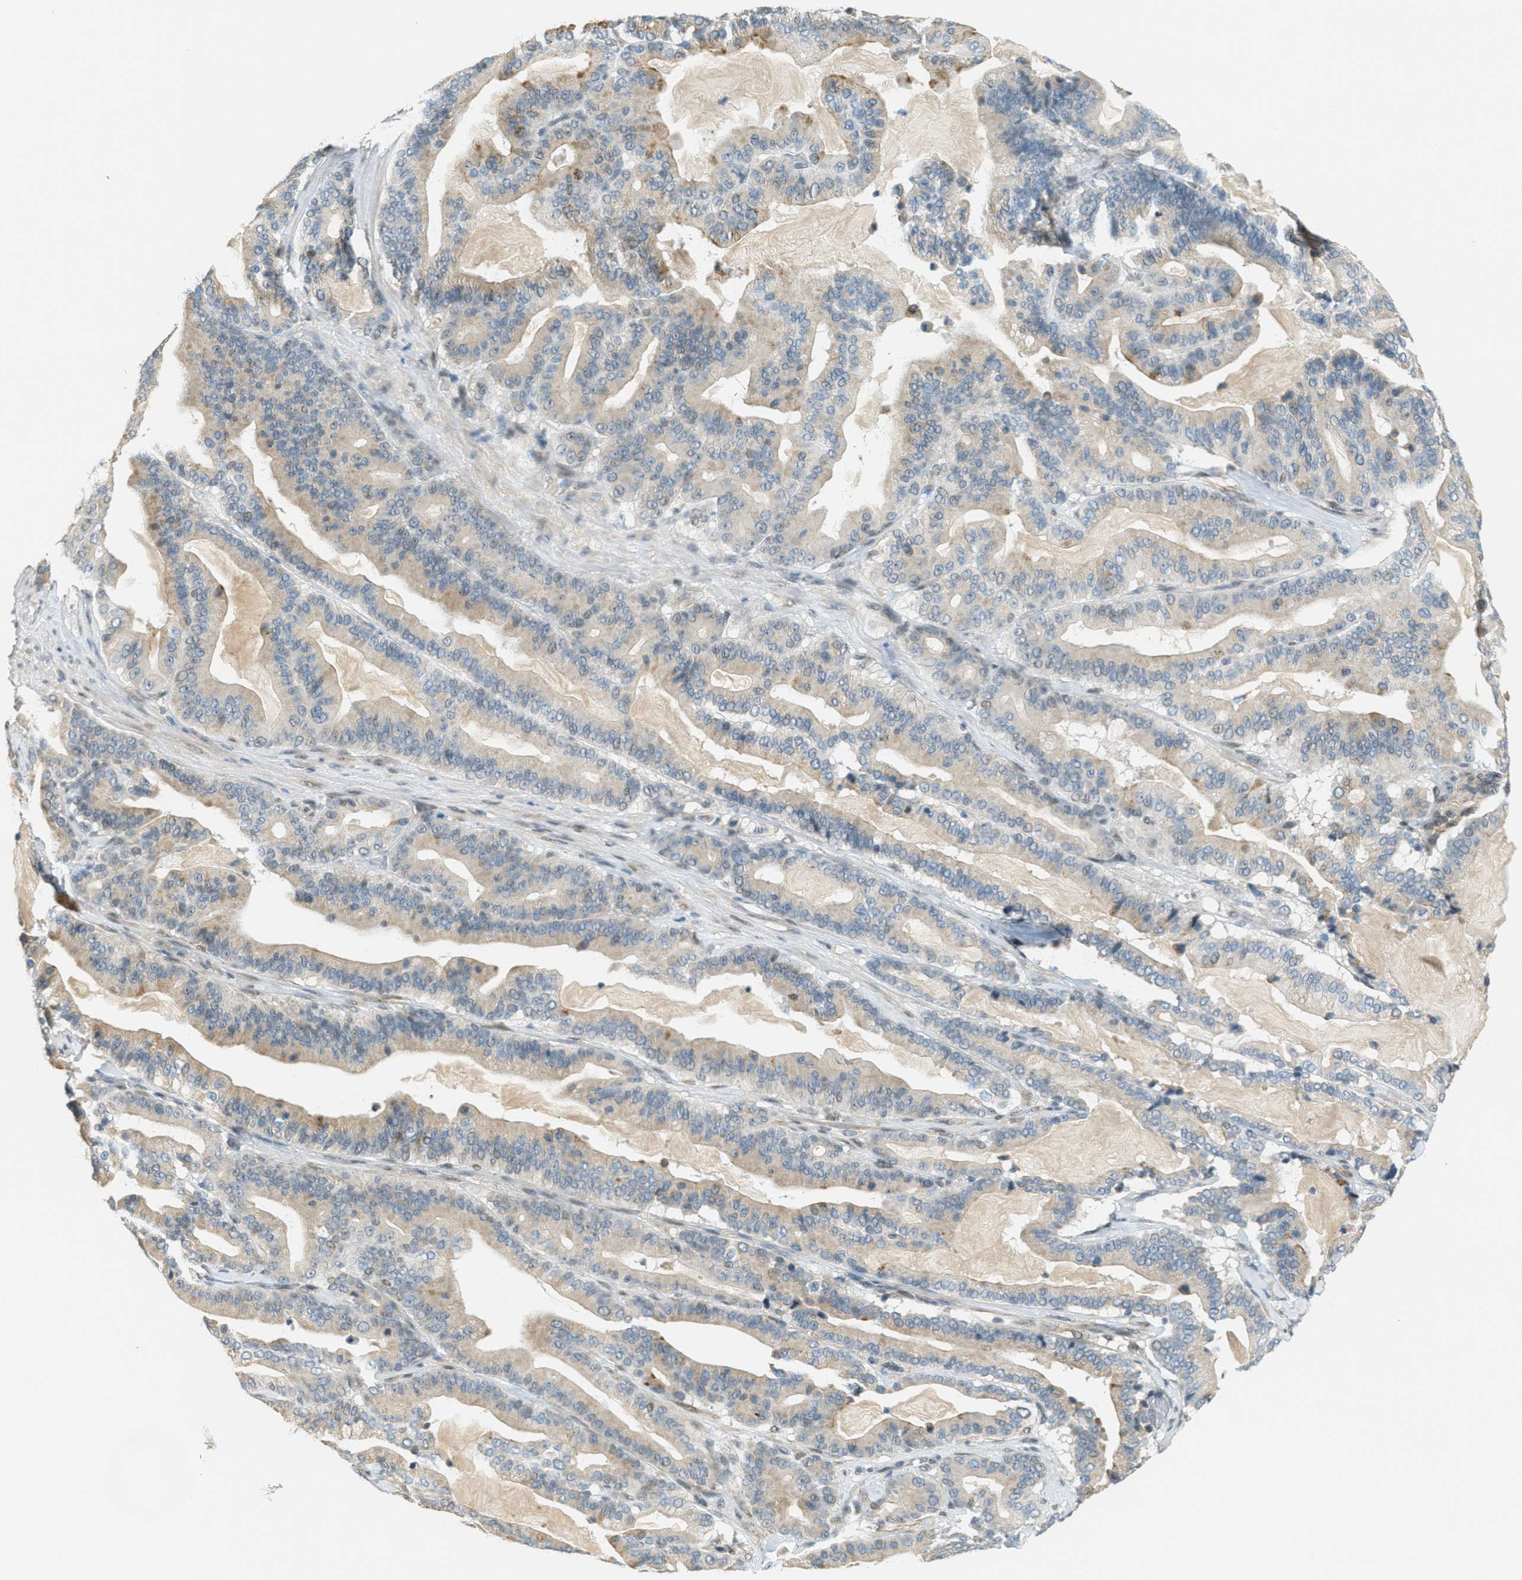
{"staining": {"intensity": "weak", "quantity": ">75%", "location": "cytoplasmic/membranous"}, "tissue": "pancreatic cancer", "cell_type": "Tumor cells", "image_type": "cancer", "snomed": [{"axis": "morphology", "description": "Adenocarcinoma, NOS"}, {"axis": "topography", "description": "Pancreas"}], "caption": "Protein analysis of adenocarcinoma (pancreatic) tissue displays weak cytoplasmic/membranous expression in approximately >75% of tumor cells.", "gene": "TCF3", "patient": {"sex": "male", "age": 63}}